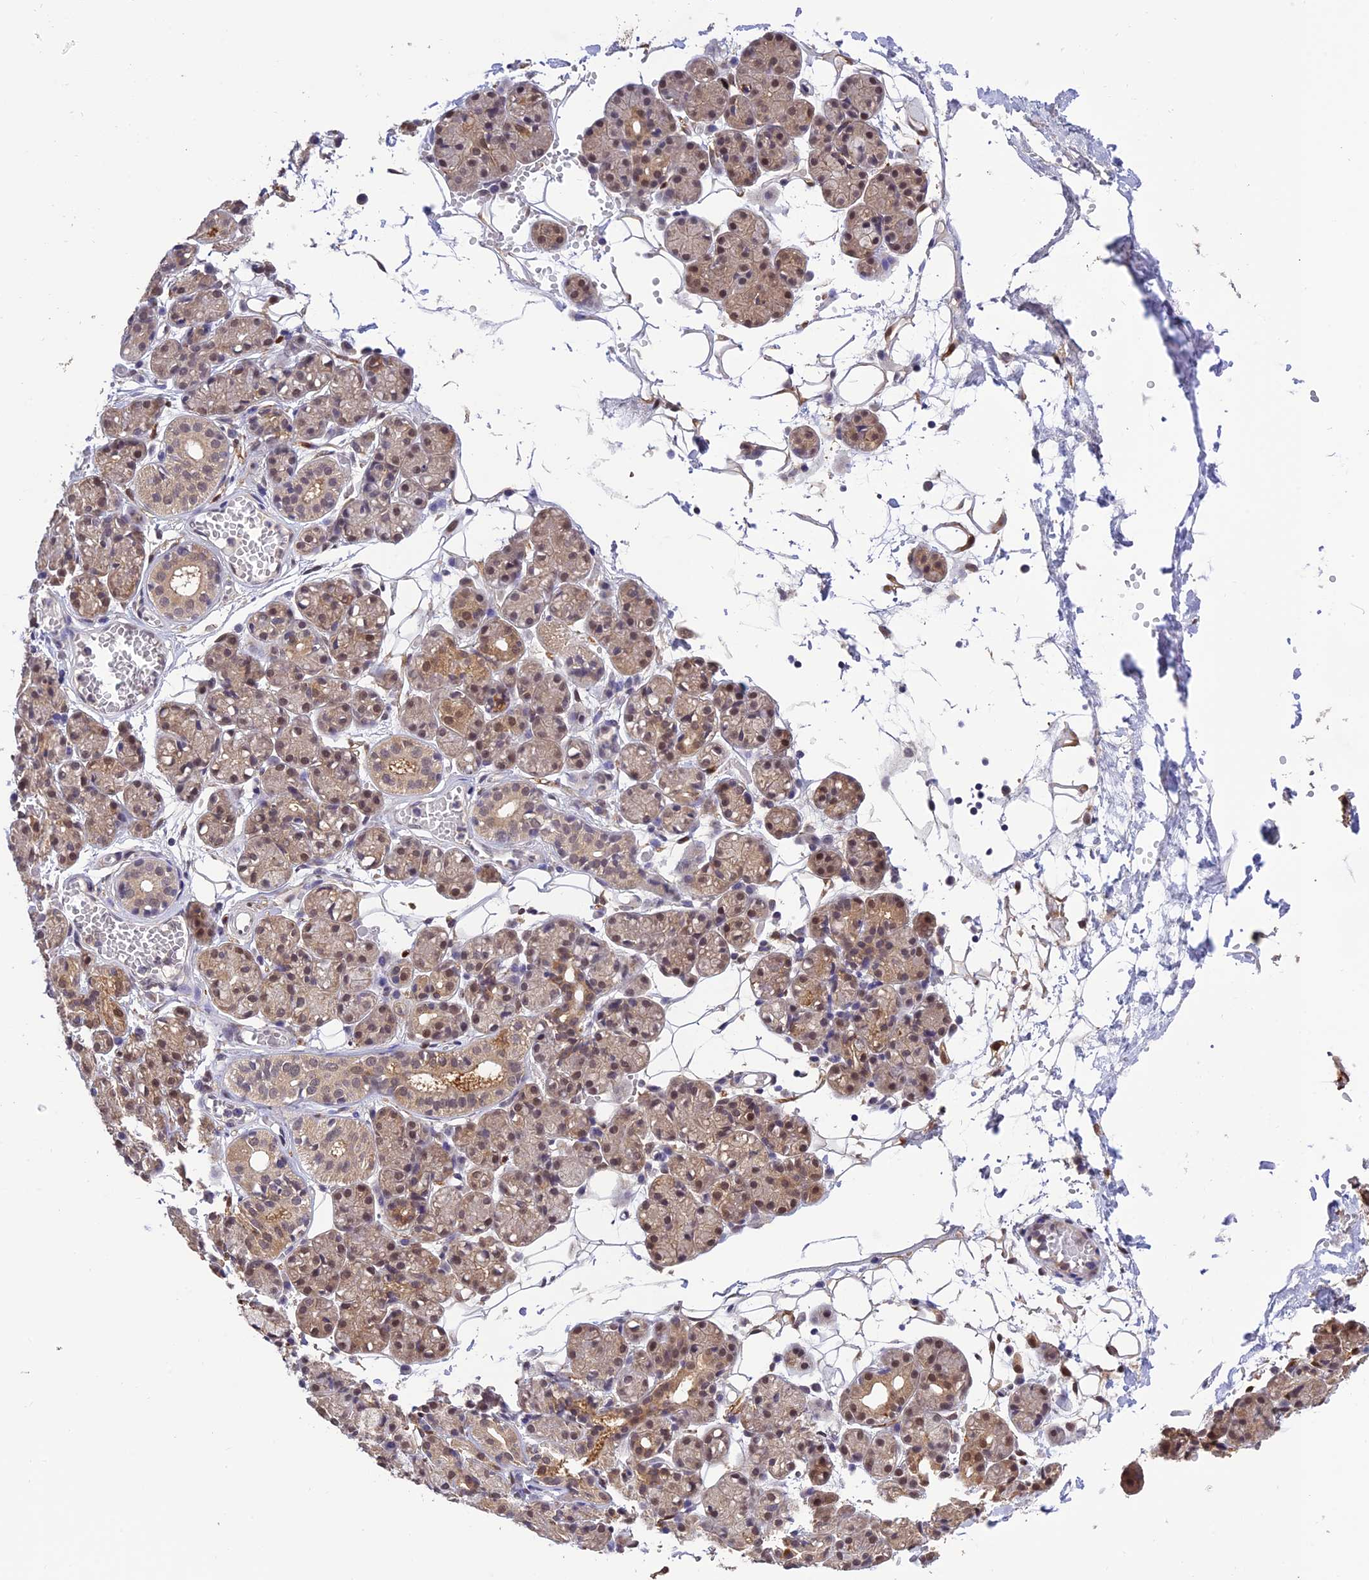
{"staining": {"intensity": "weak", "quantity": ">75%", "location": "cytoplasmic/membranous,nuclear"}, "tissue": "salivary gland", "cell_type": "Glandular cells", "image_type": "normal", "snomed": [{"axis": "morphology", "description": "Normal tissue, NOS"}, {"axis": "topography", "description": "Salivary gland"}], "caption": "Immunohistochemistry of unremarkable salivary gland exhibits low levels of weak cytoplasmic/membranous,nuclear positivity in about >75% of glandular cells.", "gene": "MNS1", "patient": {"sex": "male", "age": 63}}